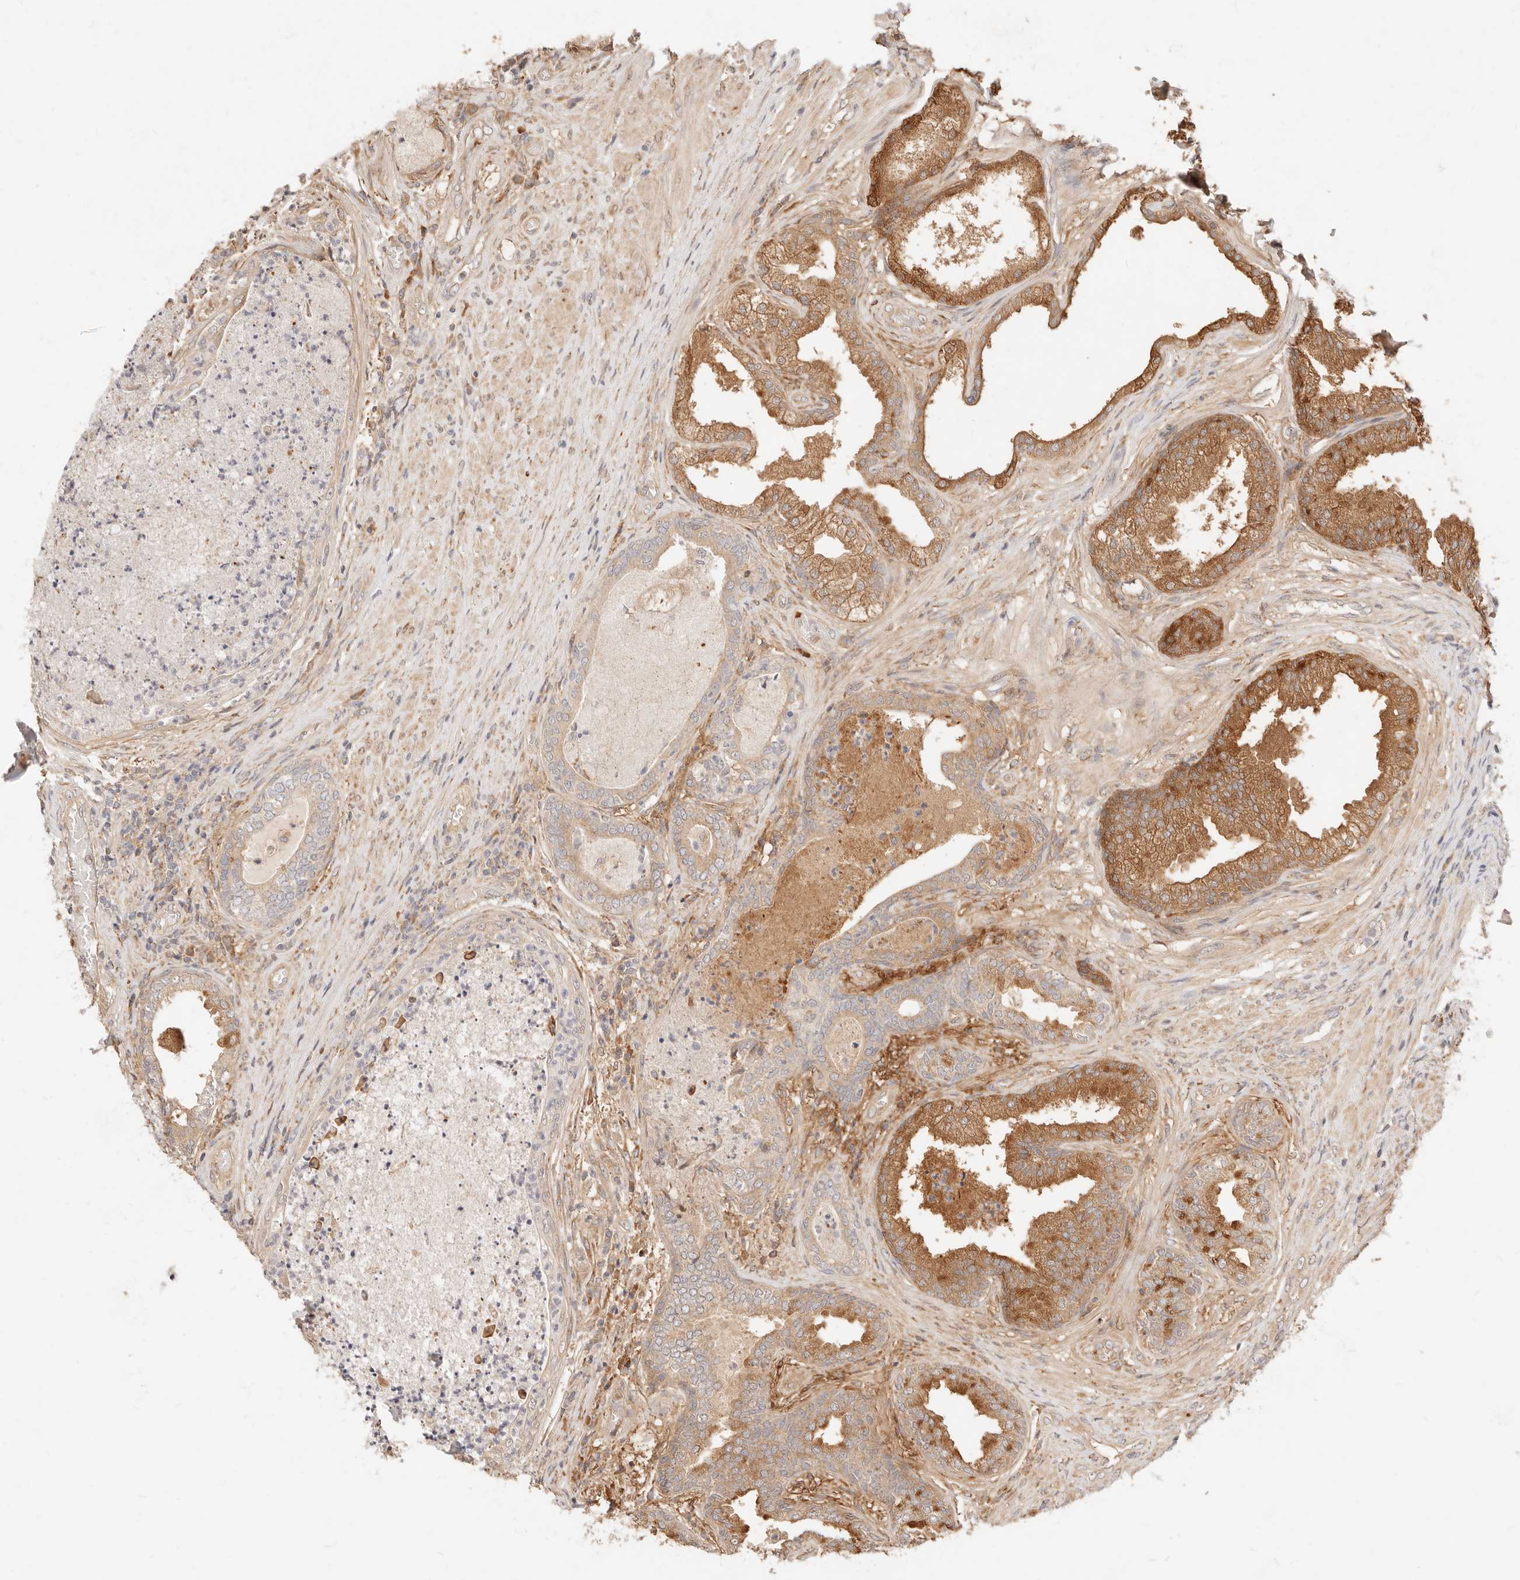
{"staining": {"intensity": "strong", "quantity": "25%-75%", "location": "cytoplasmic/membranous"}, "tissue": "prostate", "cell_type": "Glandular cells", "image_type": "normal", "snomed": [{"axis": "morphology", "description": "Normal tissue, NOS"}, {"axis": "topography", "description": "Prostate"}], "caption": "Immunohistochemistry (IHC) image of normal prostate: prostate stained using IHC exhibits high levels of strong protein expression localized specifically in the cytoplasmic/membranous of glandular cells, appearing as a cytoplasmic/membranous brown color.", "gene": "UBXN10", "patient": {"sex": "male", "age": 76}}